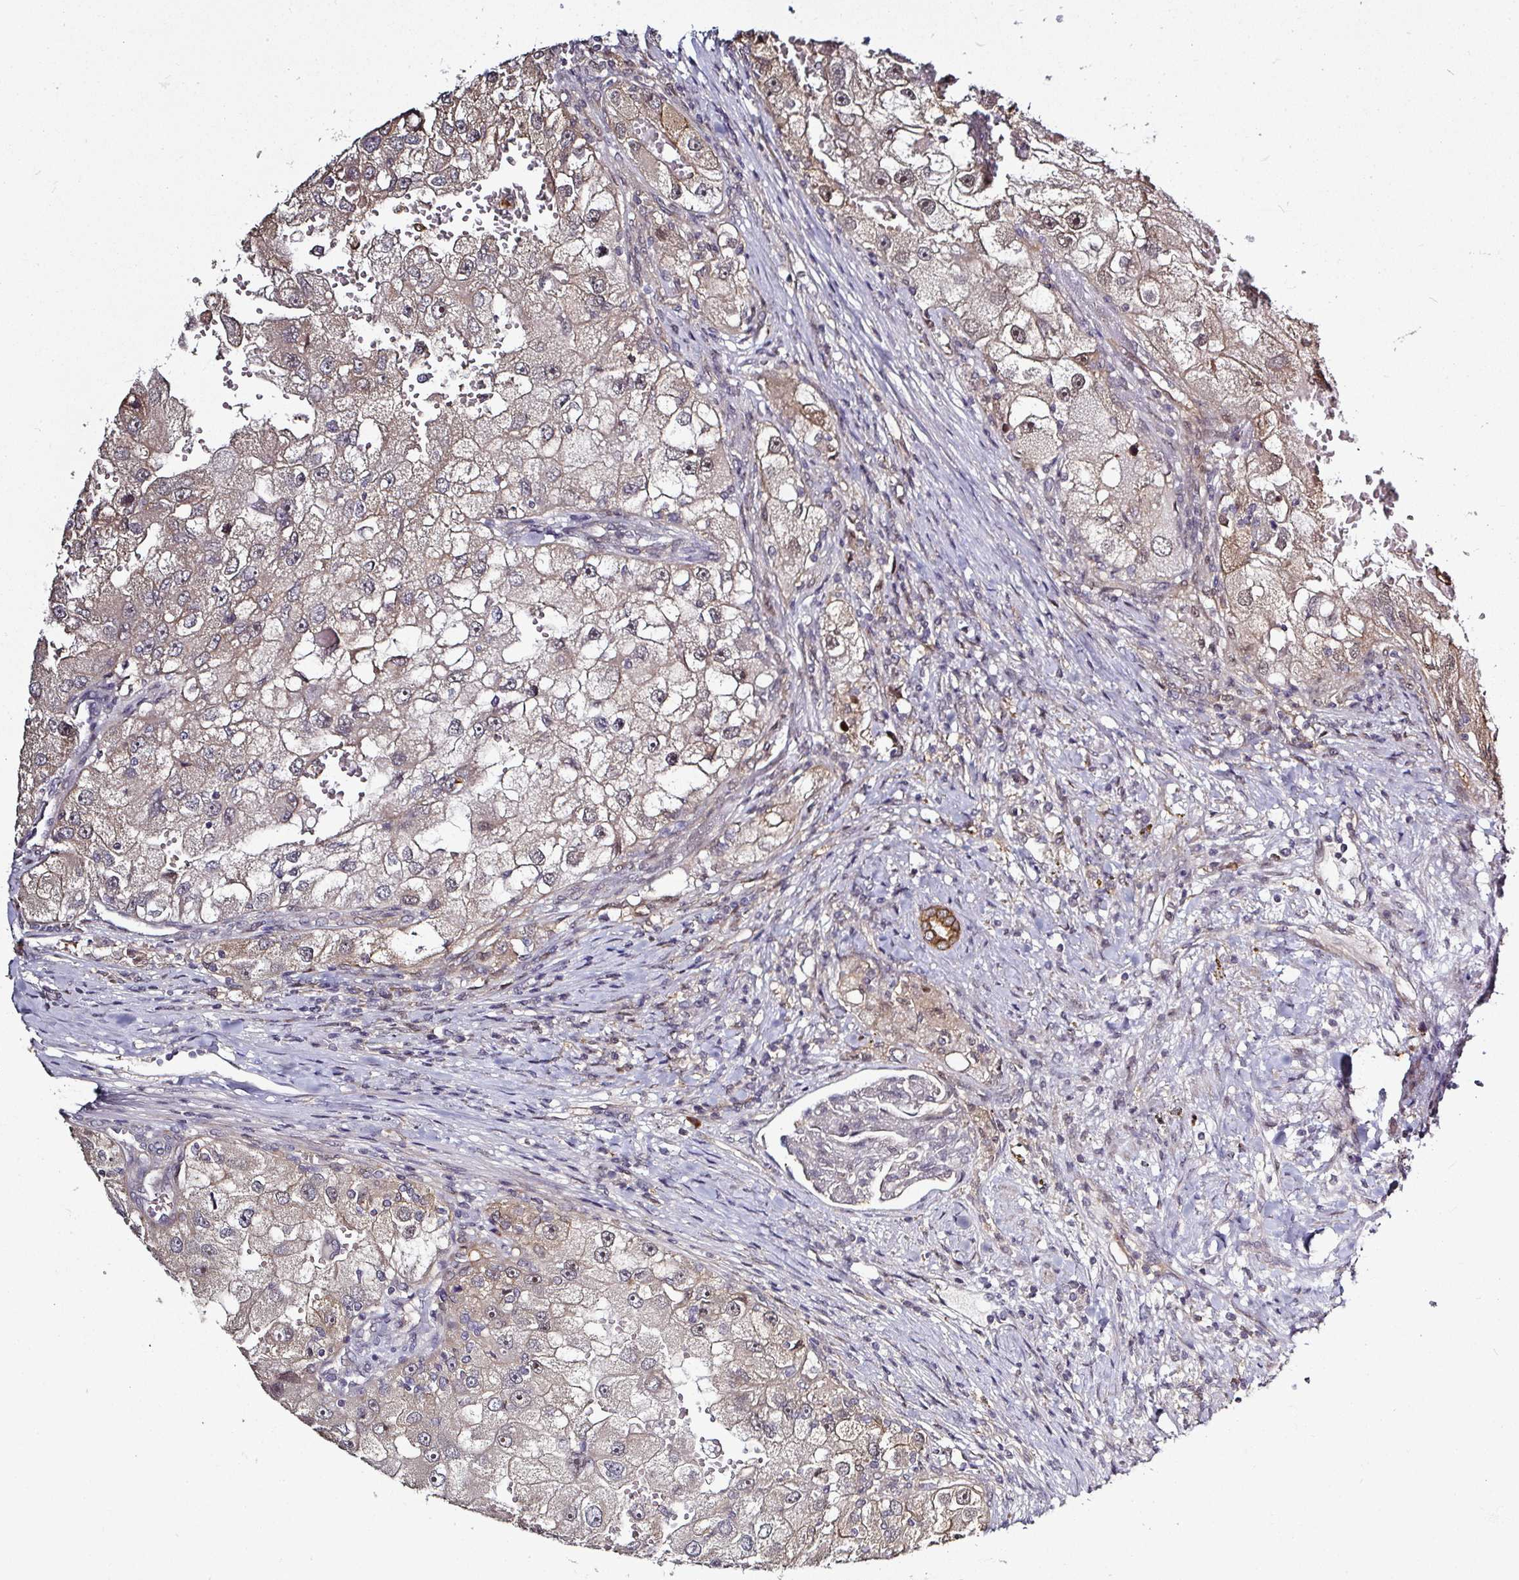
{"staining": {"intensity": "weak", "quantity": "25%-75%", "location": "cytoplasmic/membranous"}, "tissue": "renal cancer", "cell_type": "Tumor cells", "image_type": "cancer", "snomed": [{"axis": "morphology", "description": "Adenocarcinoma, NOS"}, {"axis": "topography", "description": "Kidney"}], "caption": "Brown immunohistochemical staining in renal cancer (adenocarcinoma) displays weak cytoplasmic/membranous staining in about 25%-75% of tumor cells. Nuclei are stained in blue.", "gene": "GTF2H3", "patient": {"sex": "male", "age": 63}}